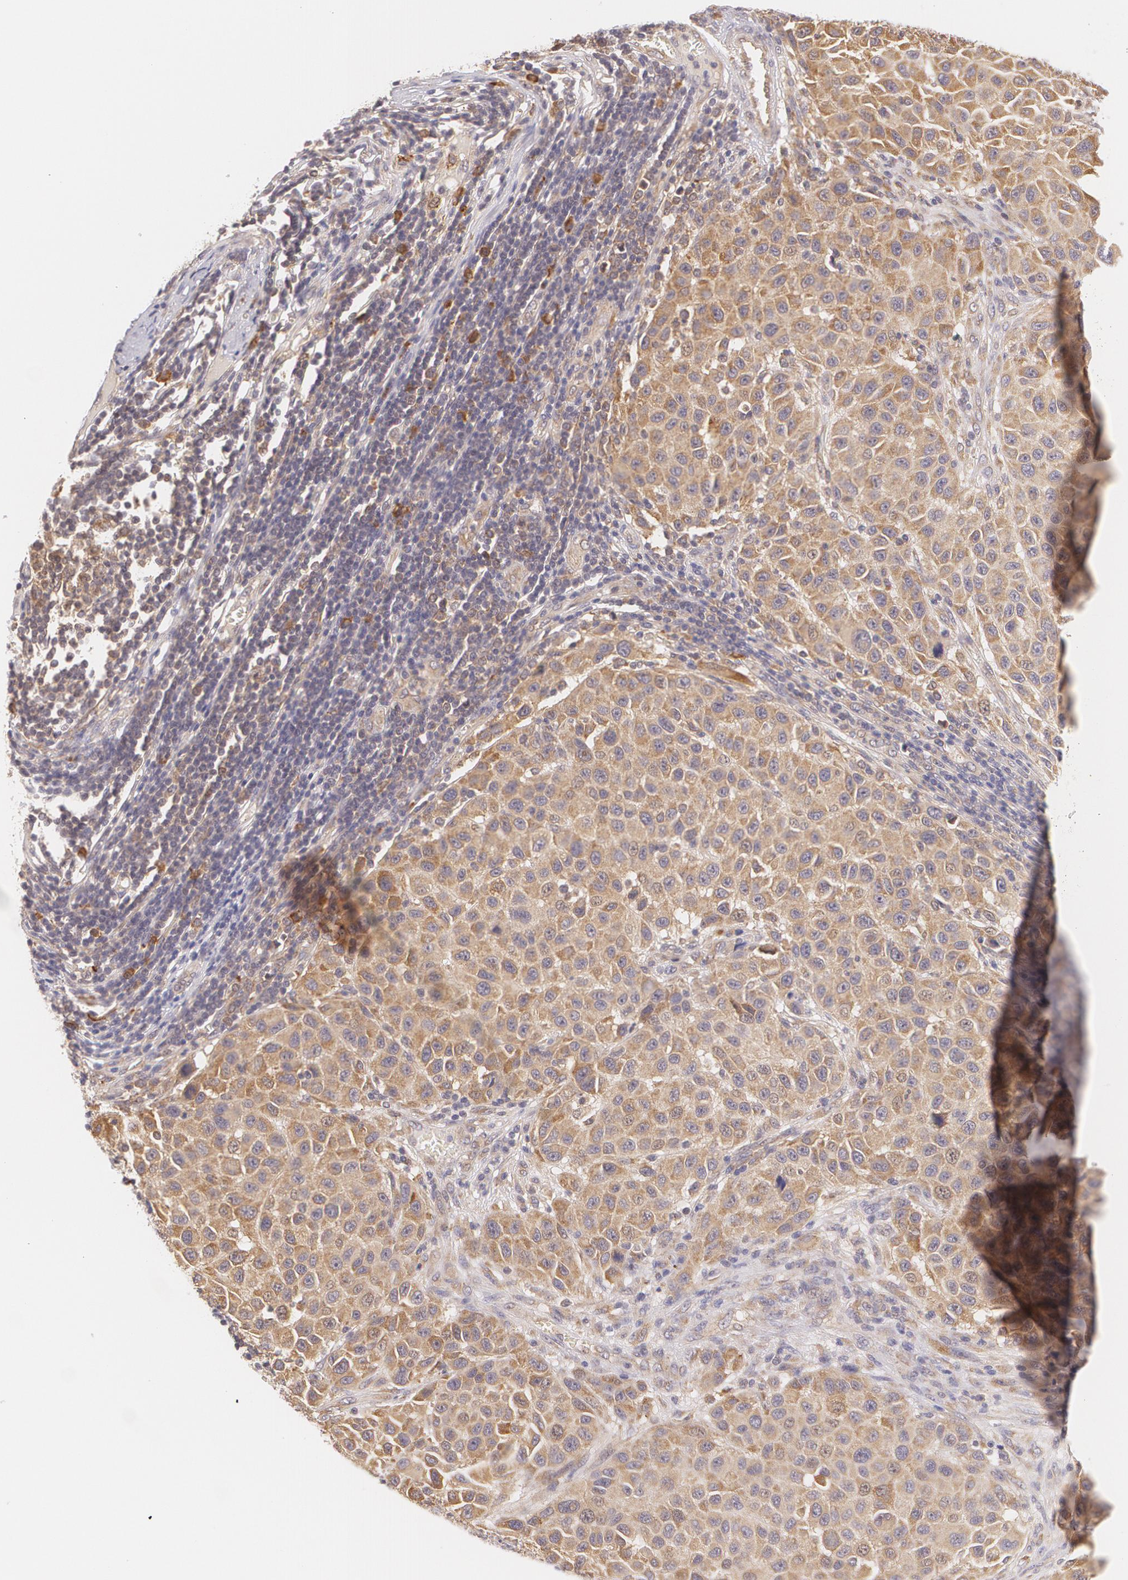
{"staining": {"intensity": "moderate", "quantity": ">75%", "location": "cytoplasmic/membranous"}, "tissue": "melanoma", "cell_type": "Tumor cells", "image_type": "cancer", "snomed": [{"axis": "morphology", "description": "Malignant melanoma, Metastatic site"}, {"axis": "topography", "description": "Lymph node"}], "caption": "Immunohistochemical staining of malignant melanoma (metastatic site) displays moderate cytoplasmic/membranous protein staining in about >75% of tumor cells.", "gene": "CCL17", "patient": {"sex": "male", "age": 61}}